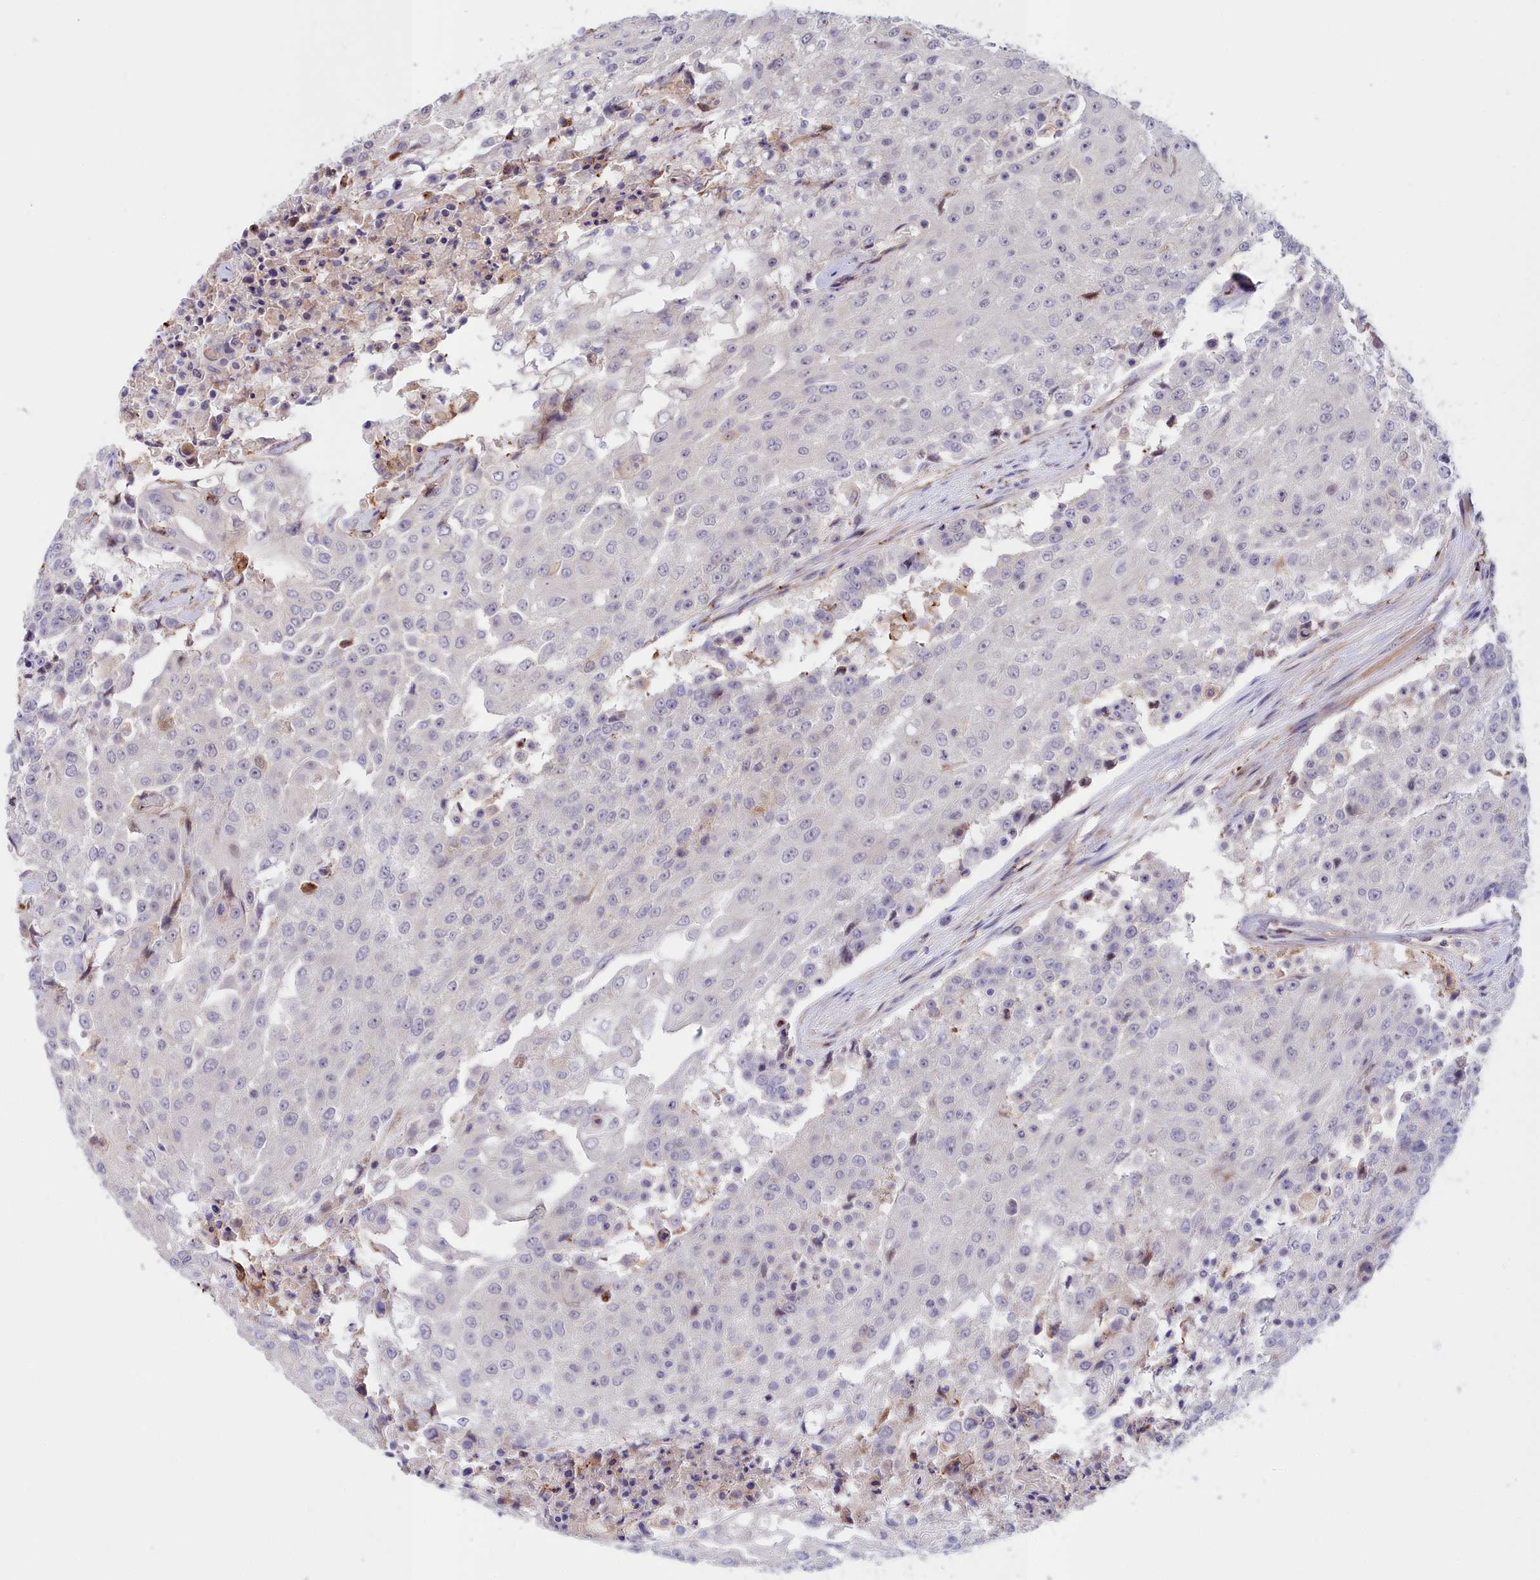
{"staining": {"intensity": "negative", "quantity": "none", "location": "none"}, "tissue": "urothelial cancer", "cell_type": "Tumor cells", "image_type": "cancer", "snomed": [{"axis": "morphology", "description": "Urothelial carcinoma, High grade"}, {"axis": "topography", "description": "Urinary bladder"}], "caption": "DAB immunohistochemical staining of human urothelial cancer shows no significant positivity in tumor cells.", "gene": "NEURL4", "patient": {"sex": "female", "age": 63}}